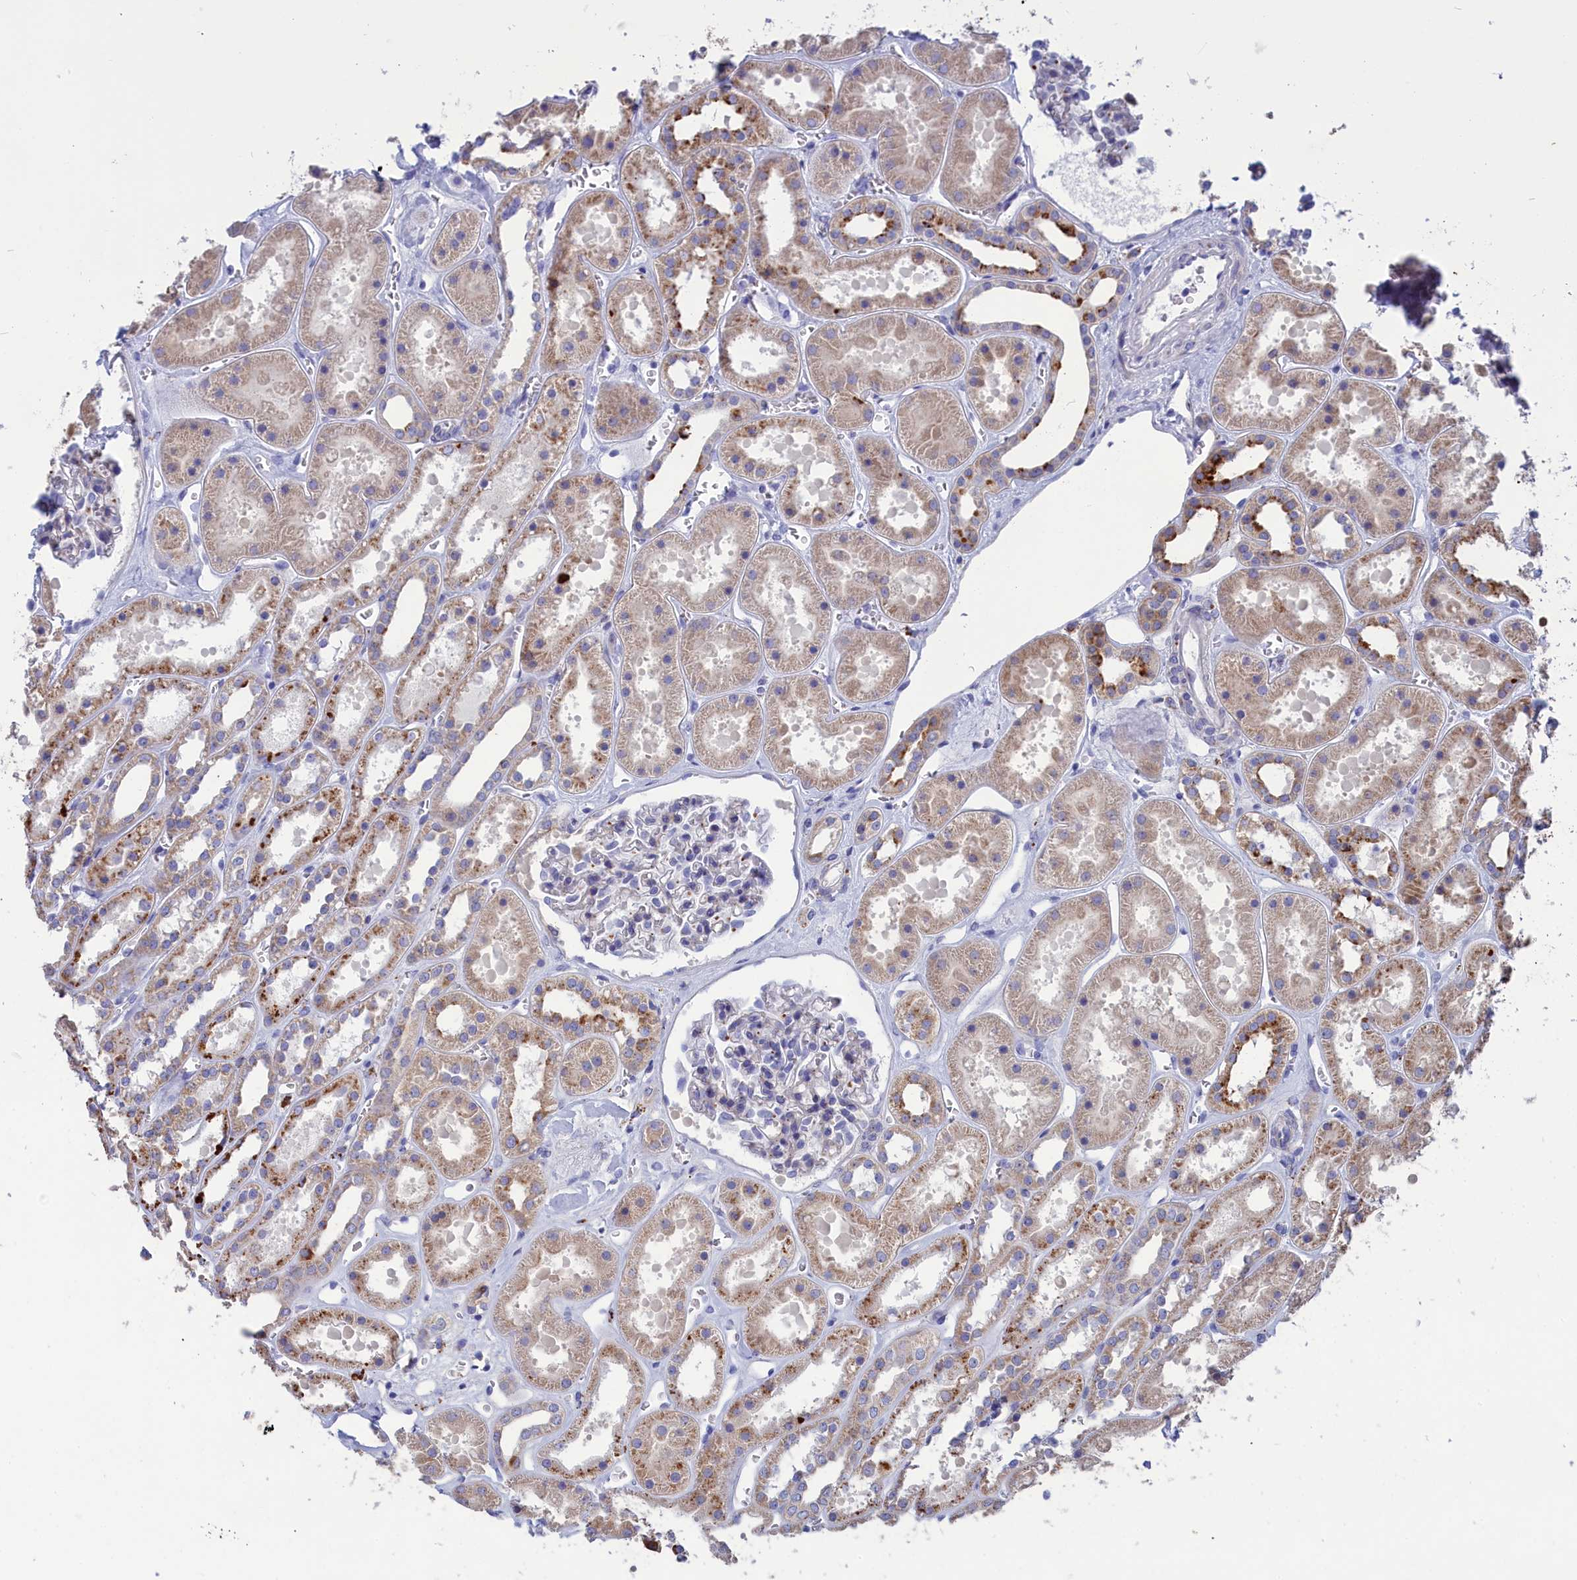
{"staining": {"intensity": "negative", "quantity": "none", "location": "none"}, "tissue": "kidney", "cell_type": "Cells in glomeruli", "image_type": "normal", "snomed": [{"axis": "morphology", "description": "Normal tissue, NOS"}, {"axis": "topography", "description": "Kidney"}], "caption": "The photomicrograph displays no staining of cells in glomeruli in normal kidney.", "gene": "WDR6", "patient": {"sex": "female", "age": 41}}